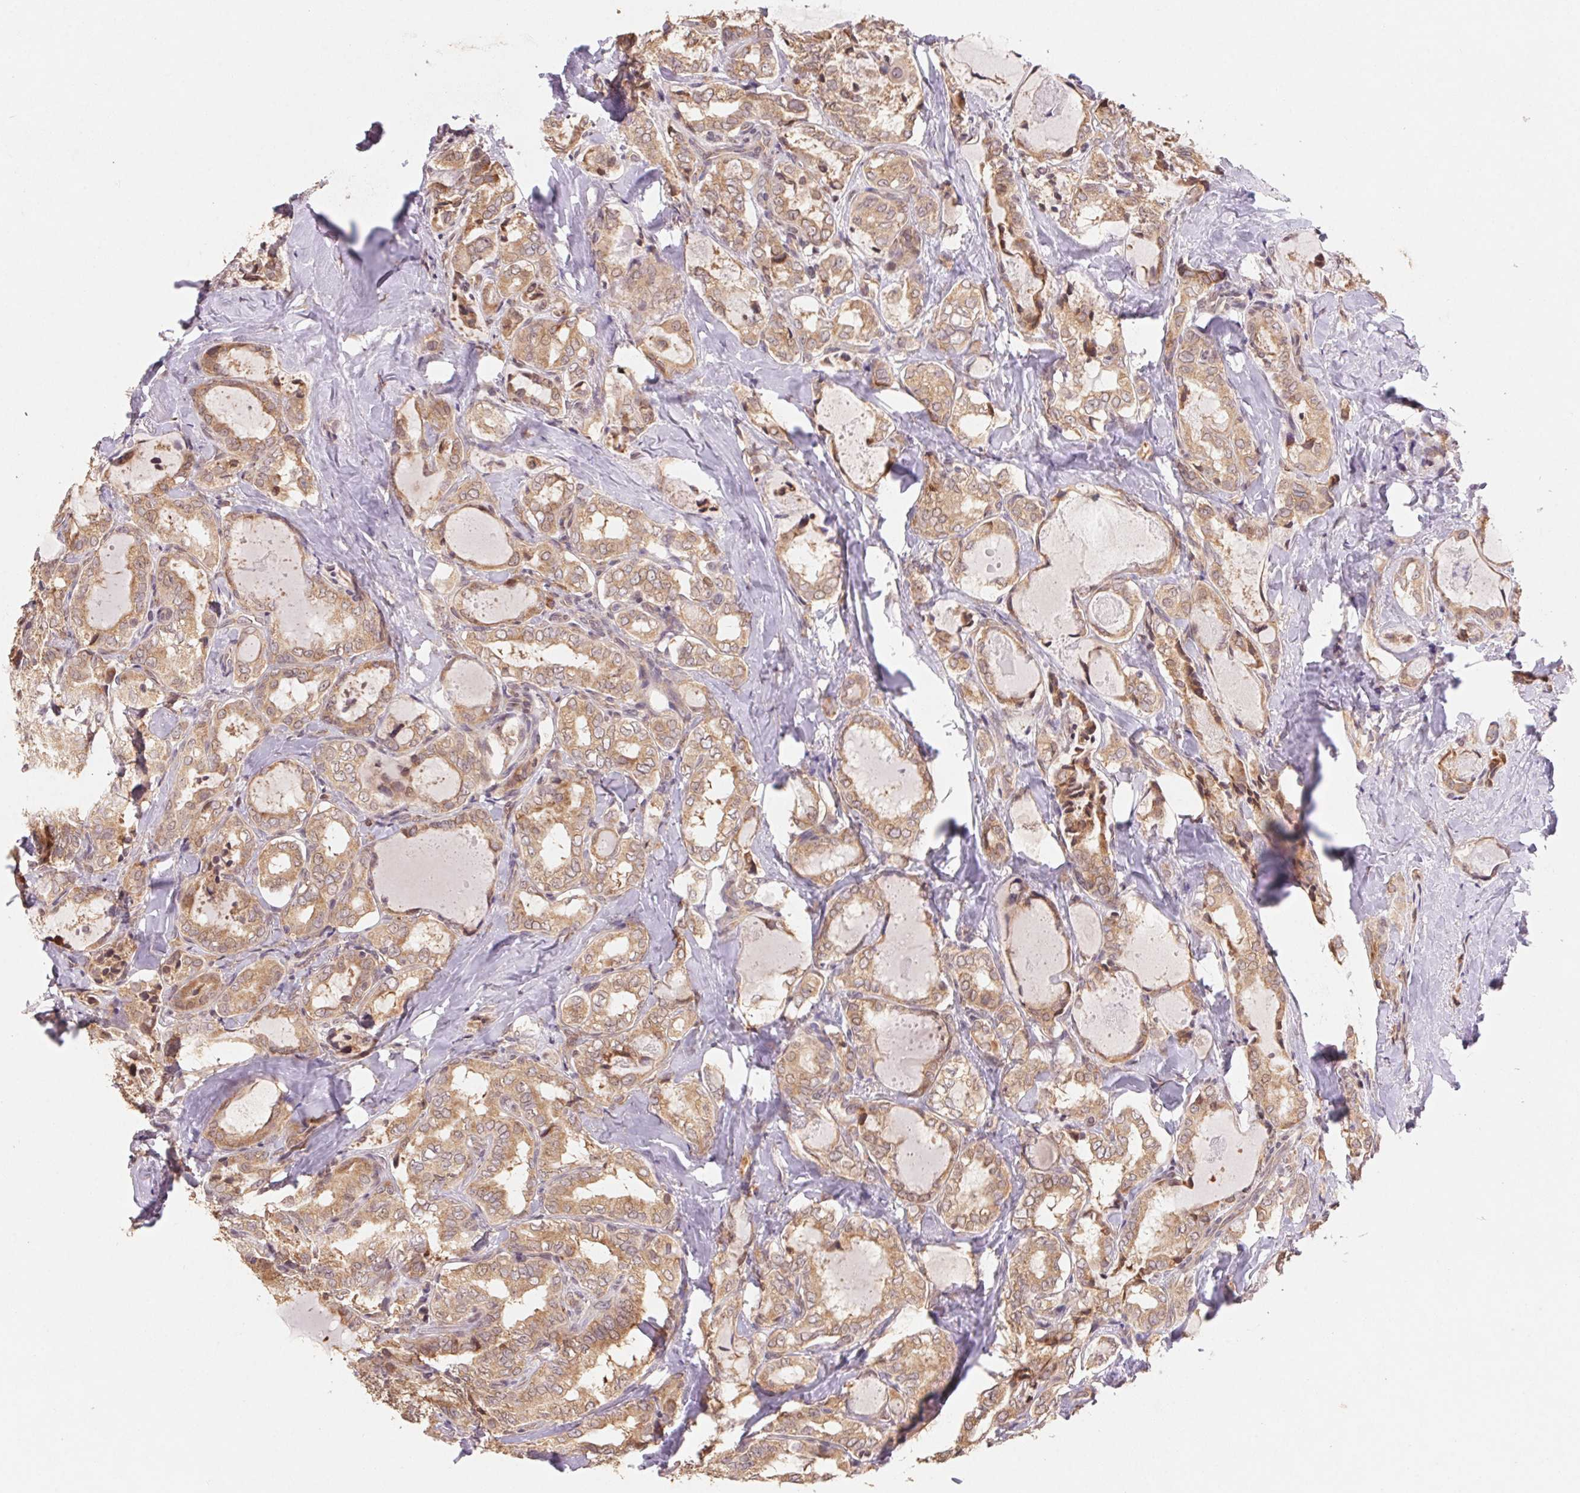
{"staining": {"intensity": "moderate", "quantity": ">75%", "location": "cytoplasmic/membranous"}, "tissue": "thyroid cancer", "cell_type": "Tumor cells", "image_type": "cancer", "snomed": [{"axis": "morphology", "description": "Papillary adenocarcinoma, NOS"}, {"axis": "topography", "description": "Thyroid gland"}], "caption": "Immunohistochemistry (IHC) histopathology image of human papillary adenocarcinoma (thyroid) stained for a protein (brown), which exhibits medium levels of moderate cytoplasmic/membranous expression in about >75% of tumor cells.", "gene": "RPL27A", "patient": {"sex": "female", "age": 75}}